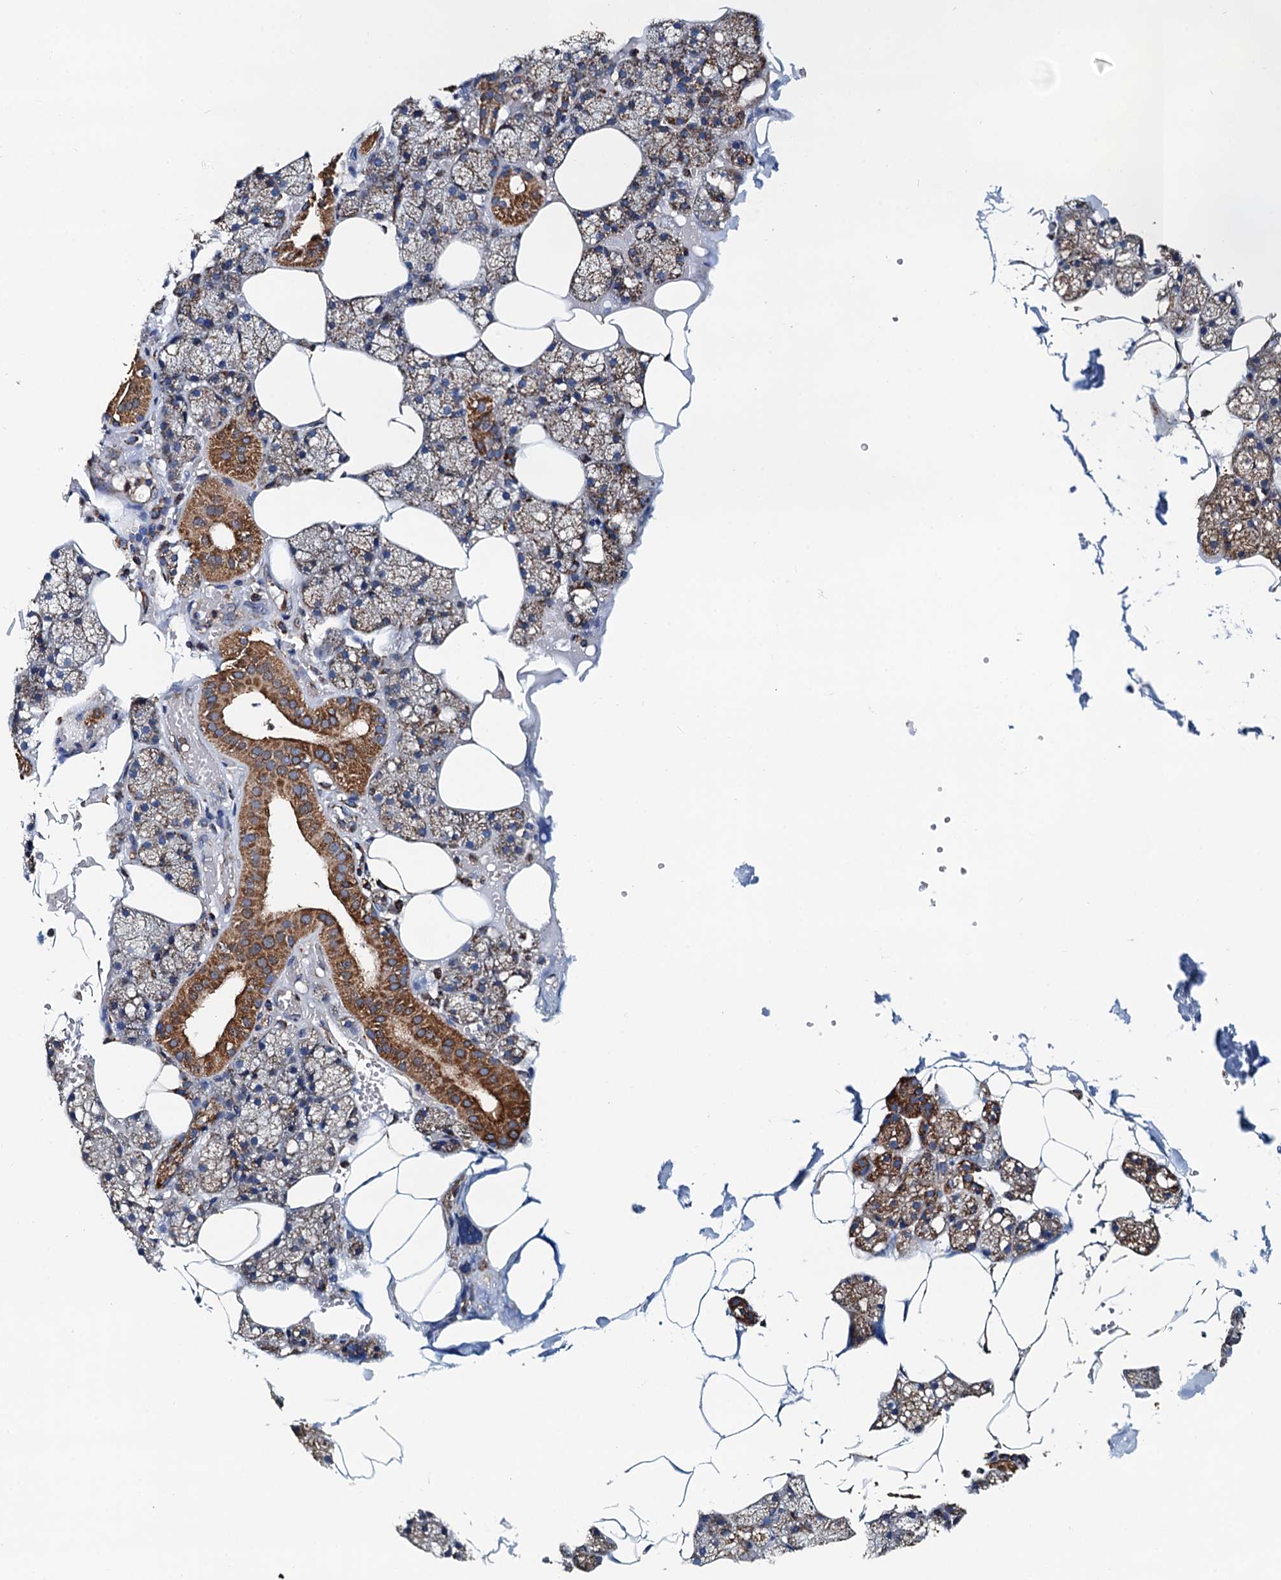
{"staining": {"intensity": "moderate", "quantity": "25%-75%", "location": "cytoplasmic/membranous"}, "tissue": "salivary gland", "cell_type": "Glandular cells", "image_type": "normal", "snomed": [{"axis": "morphology", "description": "Normal tissue, NOS"}, {"axis": "topography", "description": "Salivary gland"}], "caption": "Protein staining shows moderate cytoplasmic/membranous staining in about 25%-75% of glandular cells in benign salivary gland. The protein is stained brown, and the nuclei are stained in blue (DAB (3,3'-diaminobenzidine) IHC with brightfield microscopy, high magnification).", "gene": "AAGAB", "patient": {"sex": "male", "age": 62}}